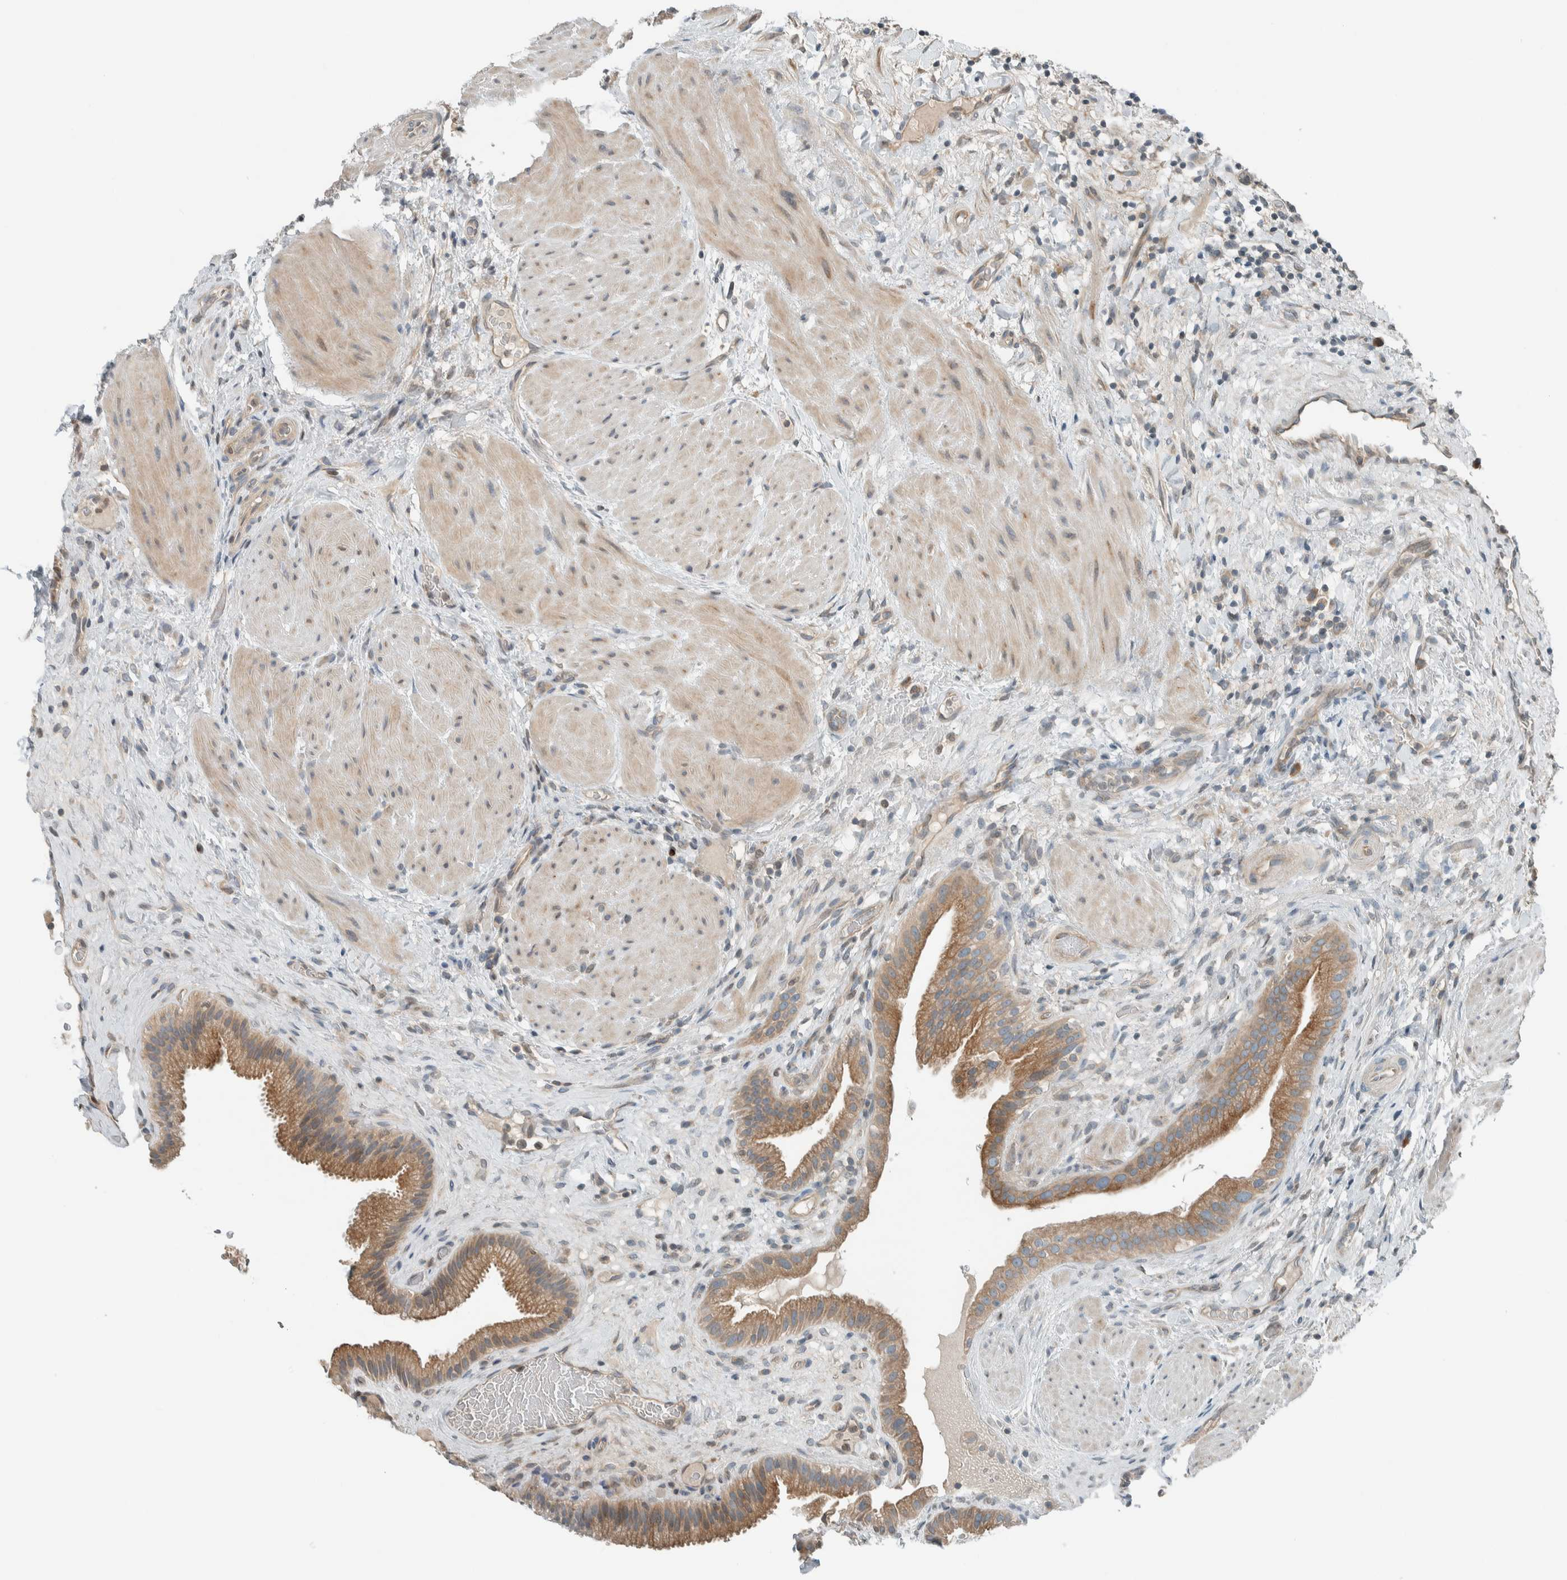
{"staining": {"intensity": "moderate", "quantity": ">75%", "location": "cytoplasmic/membranous"}, "tissue": "gallbladder", "cell_type": "Glandular cells", "image_type": "normal", "snomed": [{"axis": "morphology", "description": "Normal tissue, NOS"}, {"axis": "topography", "description": "Gallbladder"}], "caption": "A brown stain highlights moderate cytoplasmic/membranous staining of a protein in glandular cells of normal gallbladder. The staining was performed using DAB (3,3'-diaminobenzidine), with brown indicating positive protein expression. Nuclei are stained blue with hematoxylin.", "gene": "SEL1L", "patient": {"sex": "male", "age": 49}}